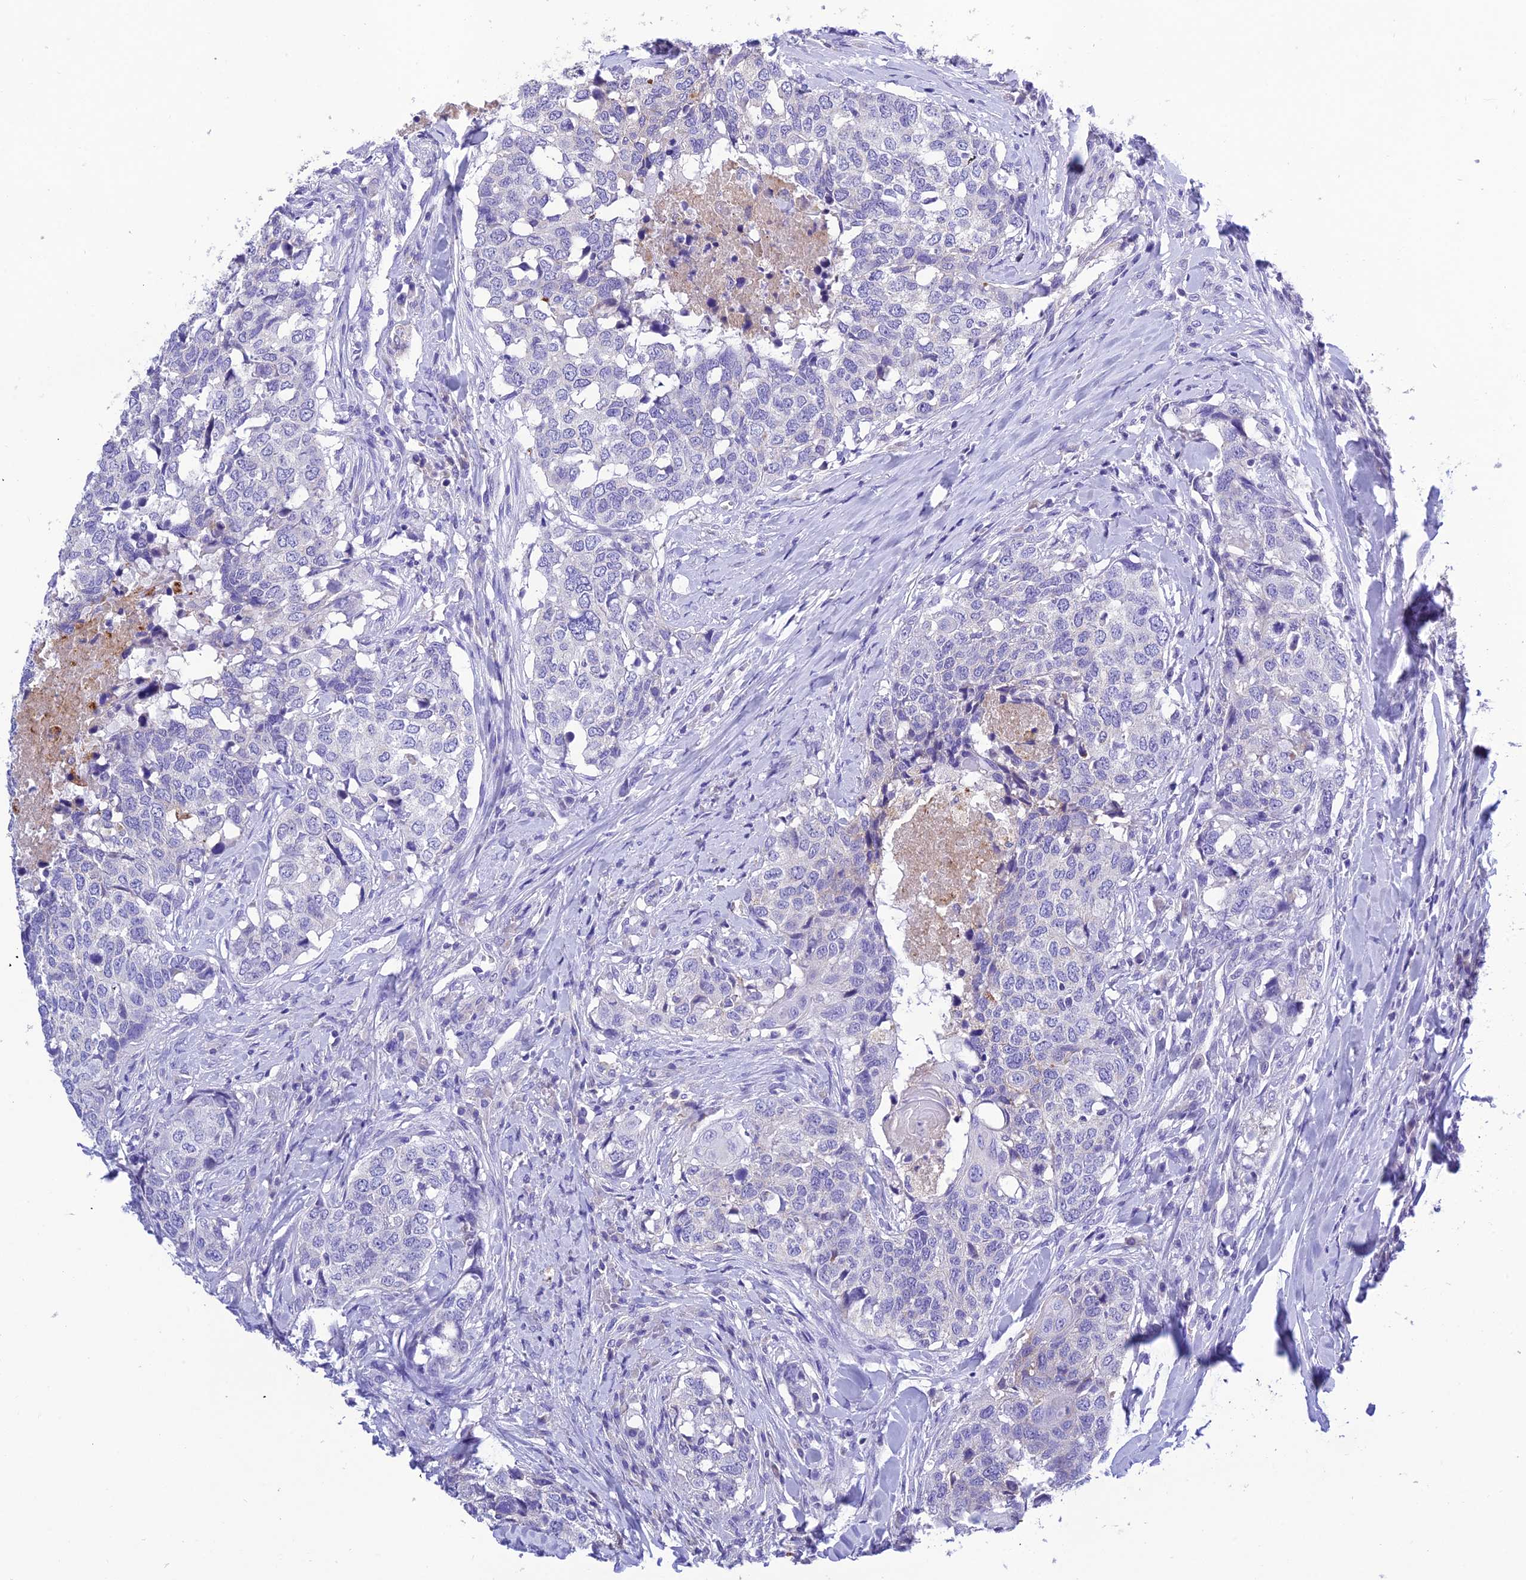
{"staining": {"intensity": "negative", "quantity": "none", "location": "none"}, "tissue": "head and neck cancer", "cell_type": "Tumor cells", "image_type": "cancer", "snomed": [{"axis": "morphology", "description": "Squamous cell carcinoma, NOS"}, {"axis": "topography", "description": "Head-Neck"}], "caption": "Immunohistochemistry of squamous cell carcinoma (head and neck) displays no staining in tumor cells.", "gene": "MS4A5", "patient": {"sex": "male", "age": 66}}